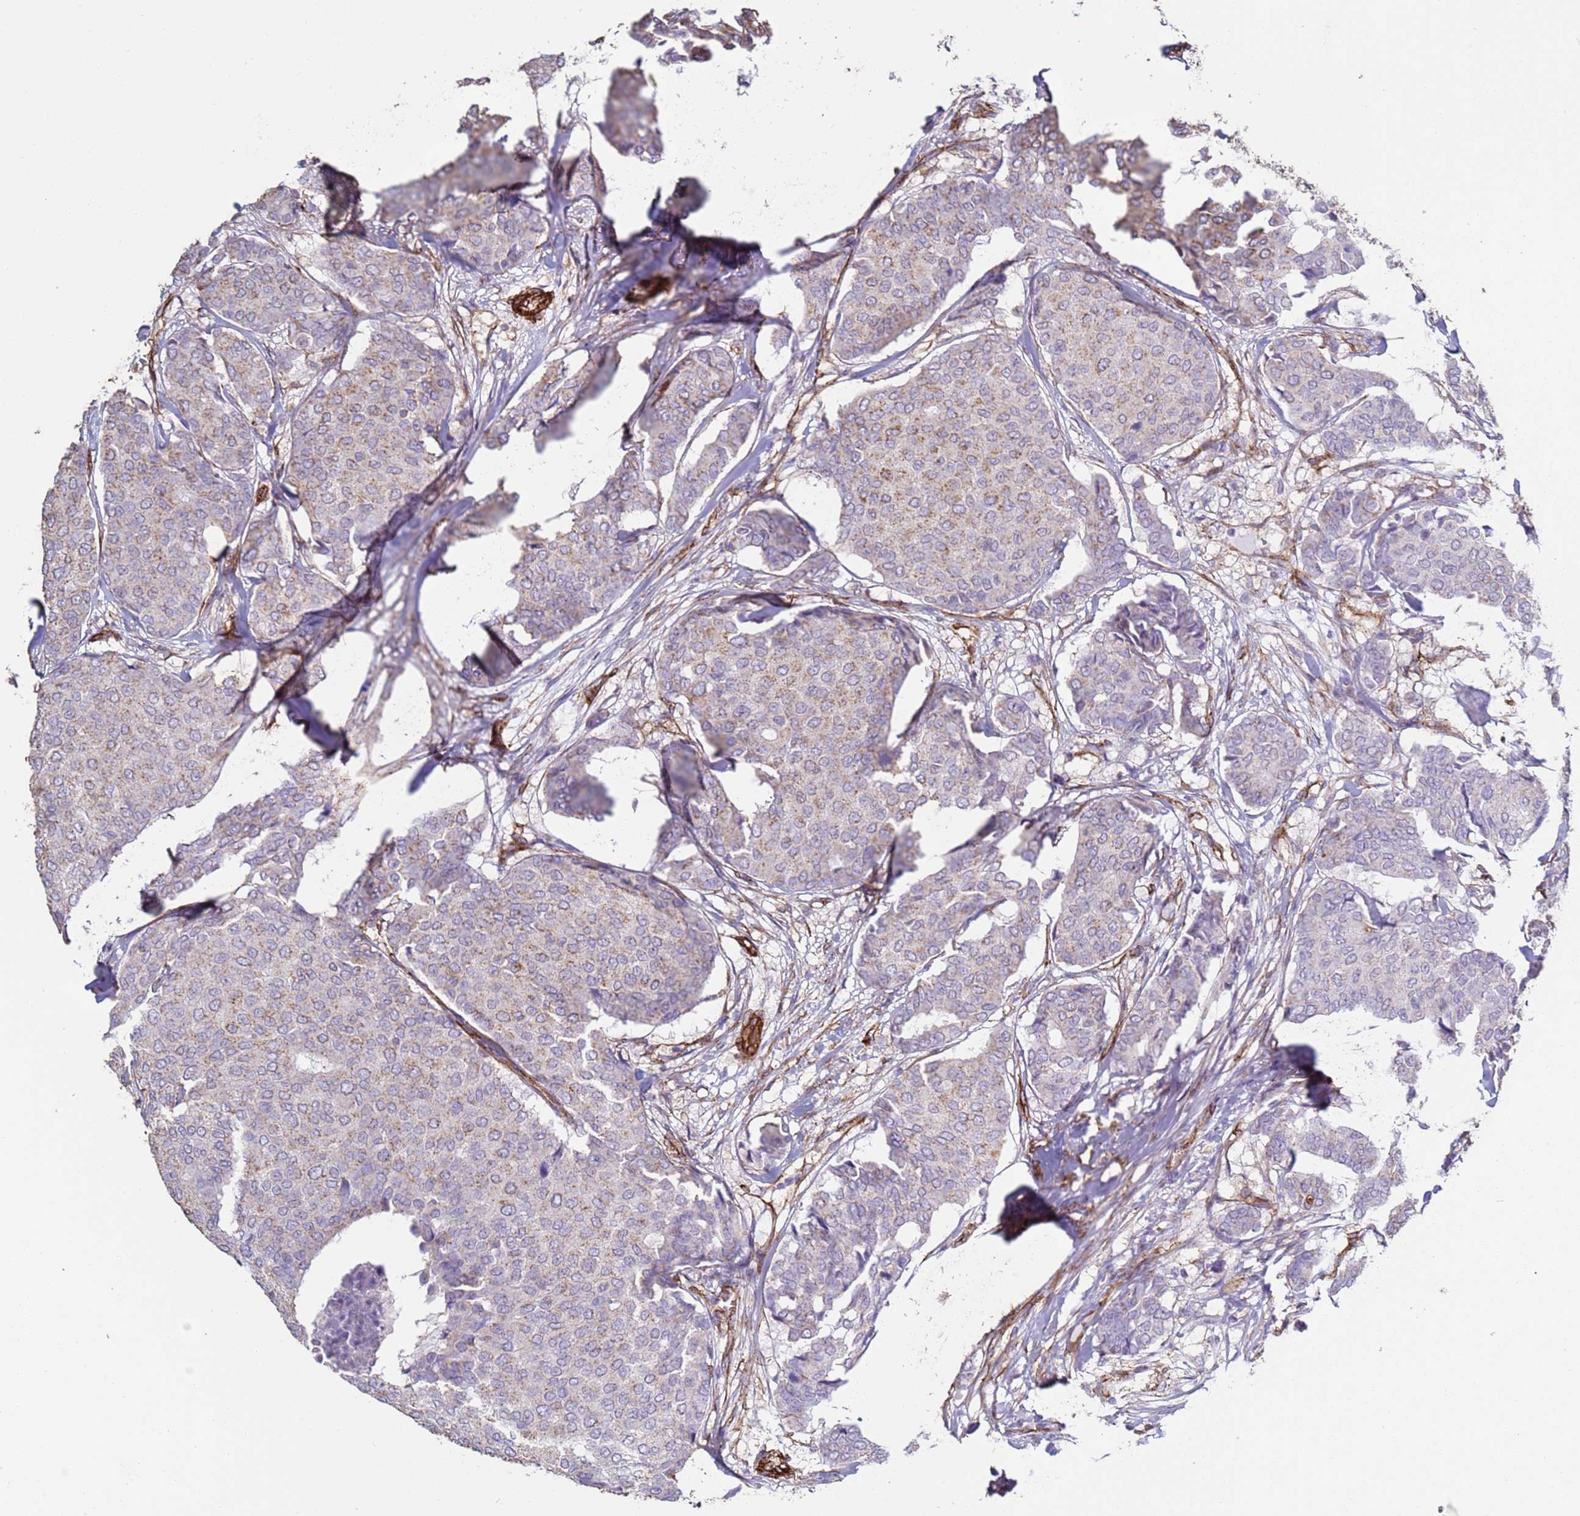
{"staining": {"intensity": "weak", "quantity": "25%-75%", "location": "cytoplasmic/membranous"}, "tissue": "breast cancer", "cell_type": "Tumor cells", "image_type": "cancer", "snomed": [{"axis": "morphology", "description": "Duct carcinoma"}, {"axis": "topography", "description": "Breast"}], "caption": "High-power microscopy captured an IHC histopathology image of breast infiltrating ductal carcinoma, revealing weak cytoplasmic/membranous expression in approximately 25%-75% of tumor cells.", "gene": "GASK1A", "patient": {"sex": "female", "age": 75}}